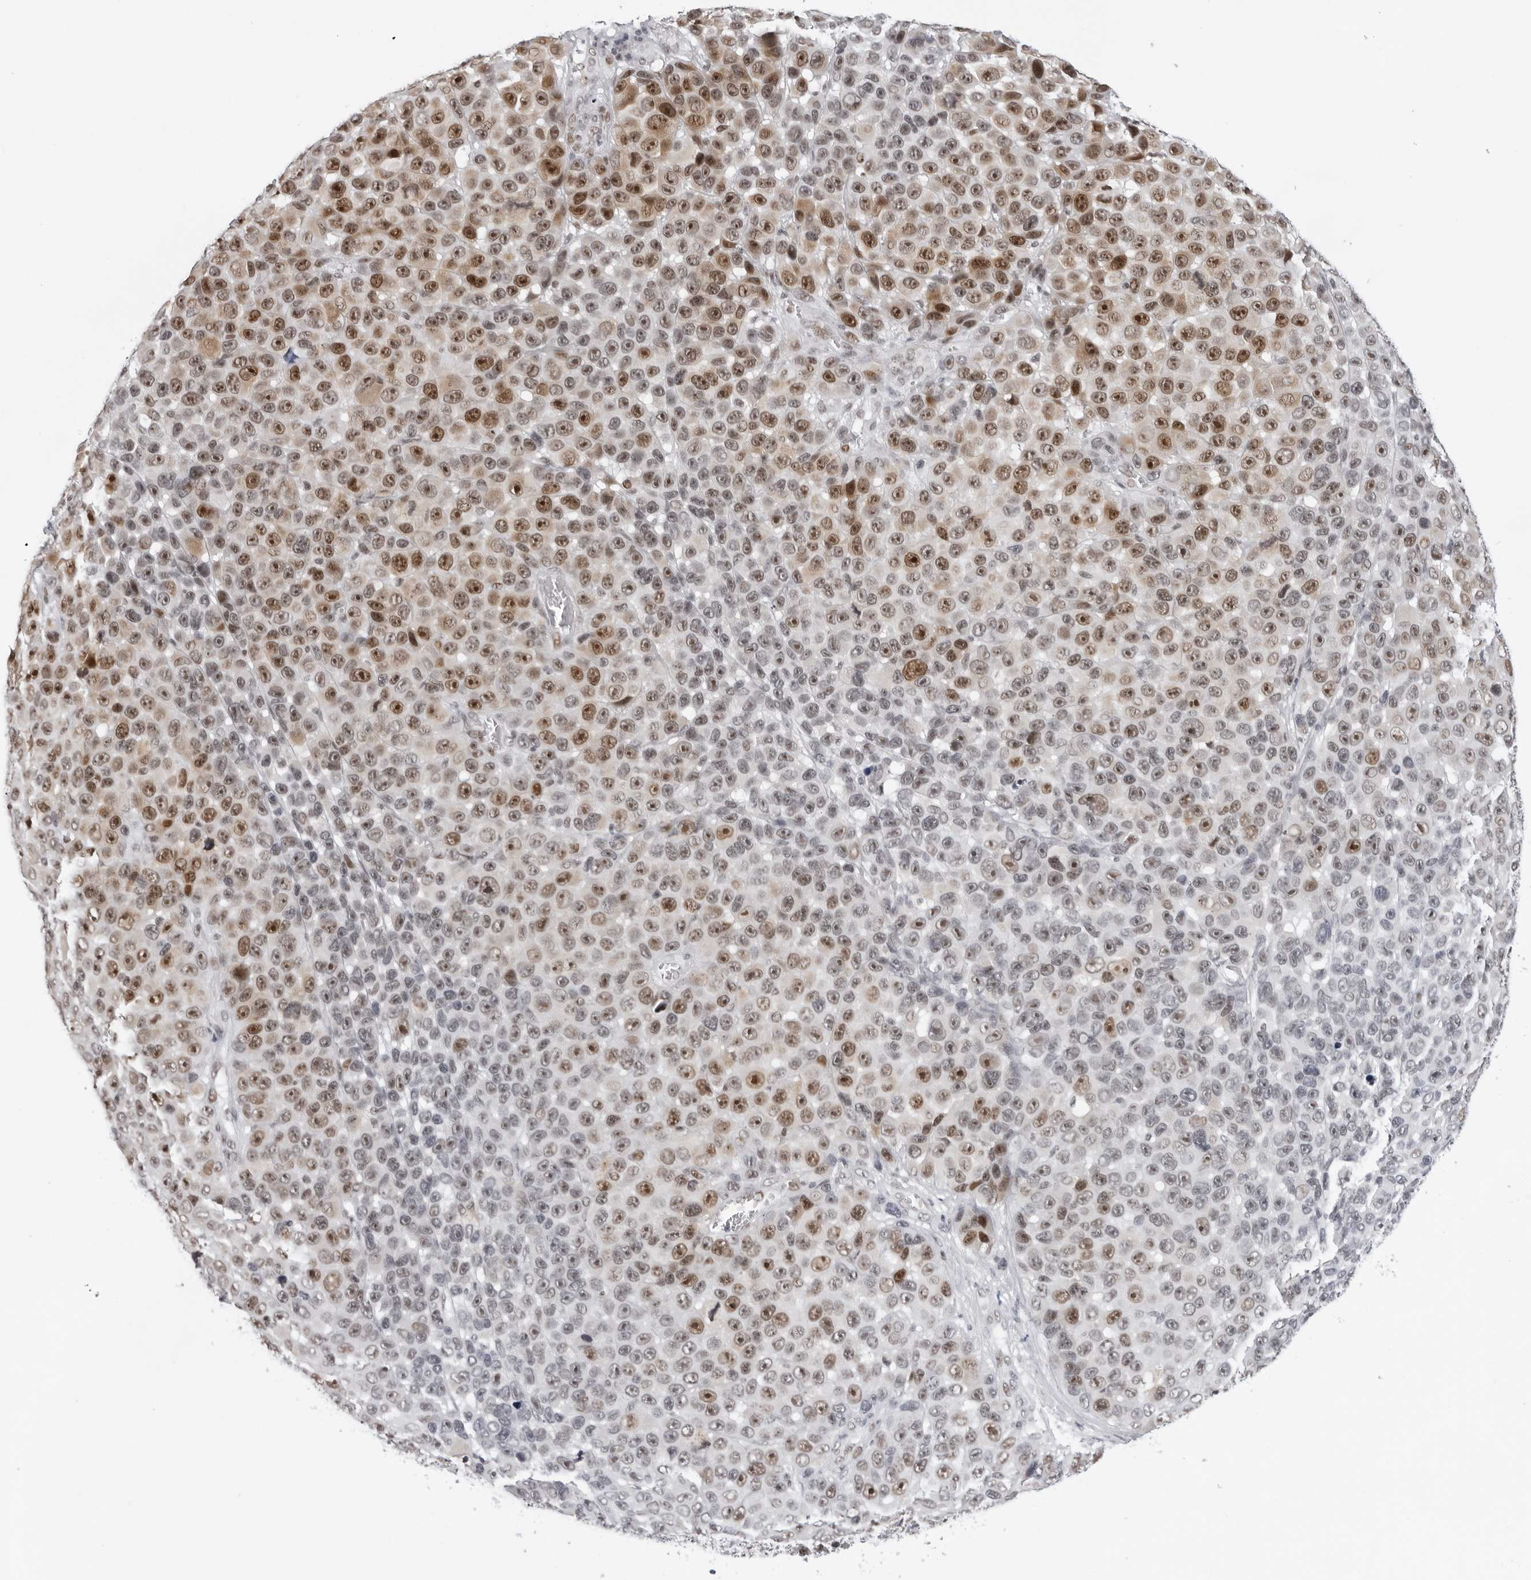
{"staining": {"intensity": "moderate", "quantity": ">75%", "location": "nuclear"}, "tissue": "melanoma", "cell_type": "Tumor cells", "image_type": "cancer", "snomed": [{"axis": "morphology", "description": "Malignant melanoma, NOS"}, {"axis": "topography", "description": "Skin"}], "caption": "Immunohistochemistry of human melanoma shows medium levels of moderate nuclear staining in about >75% of tumor cells.", "gene": "USP1", "patient": {"sex": "male", "age": 53}}